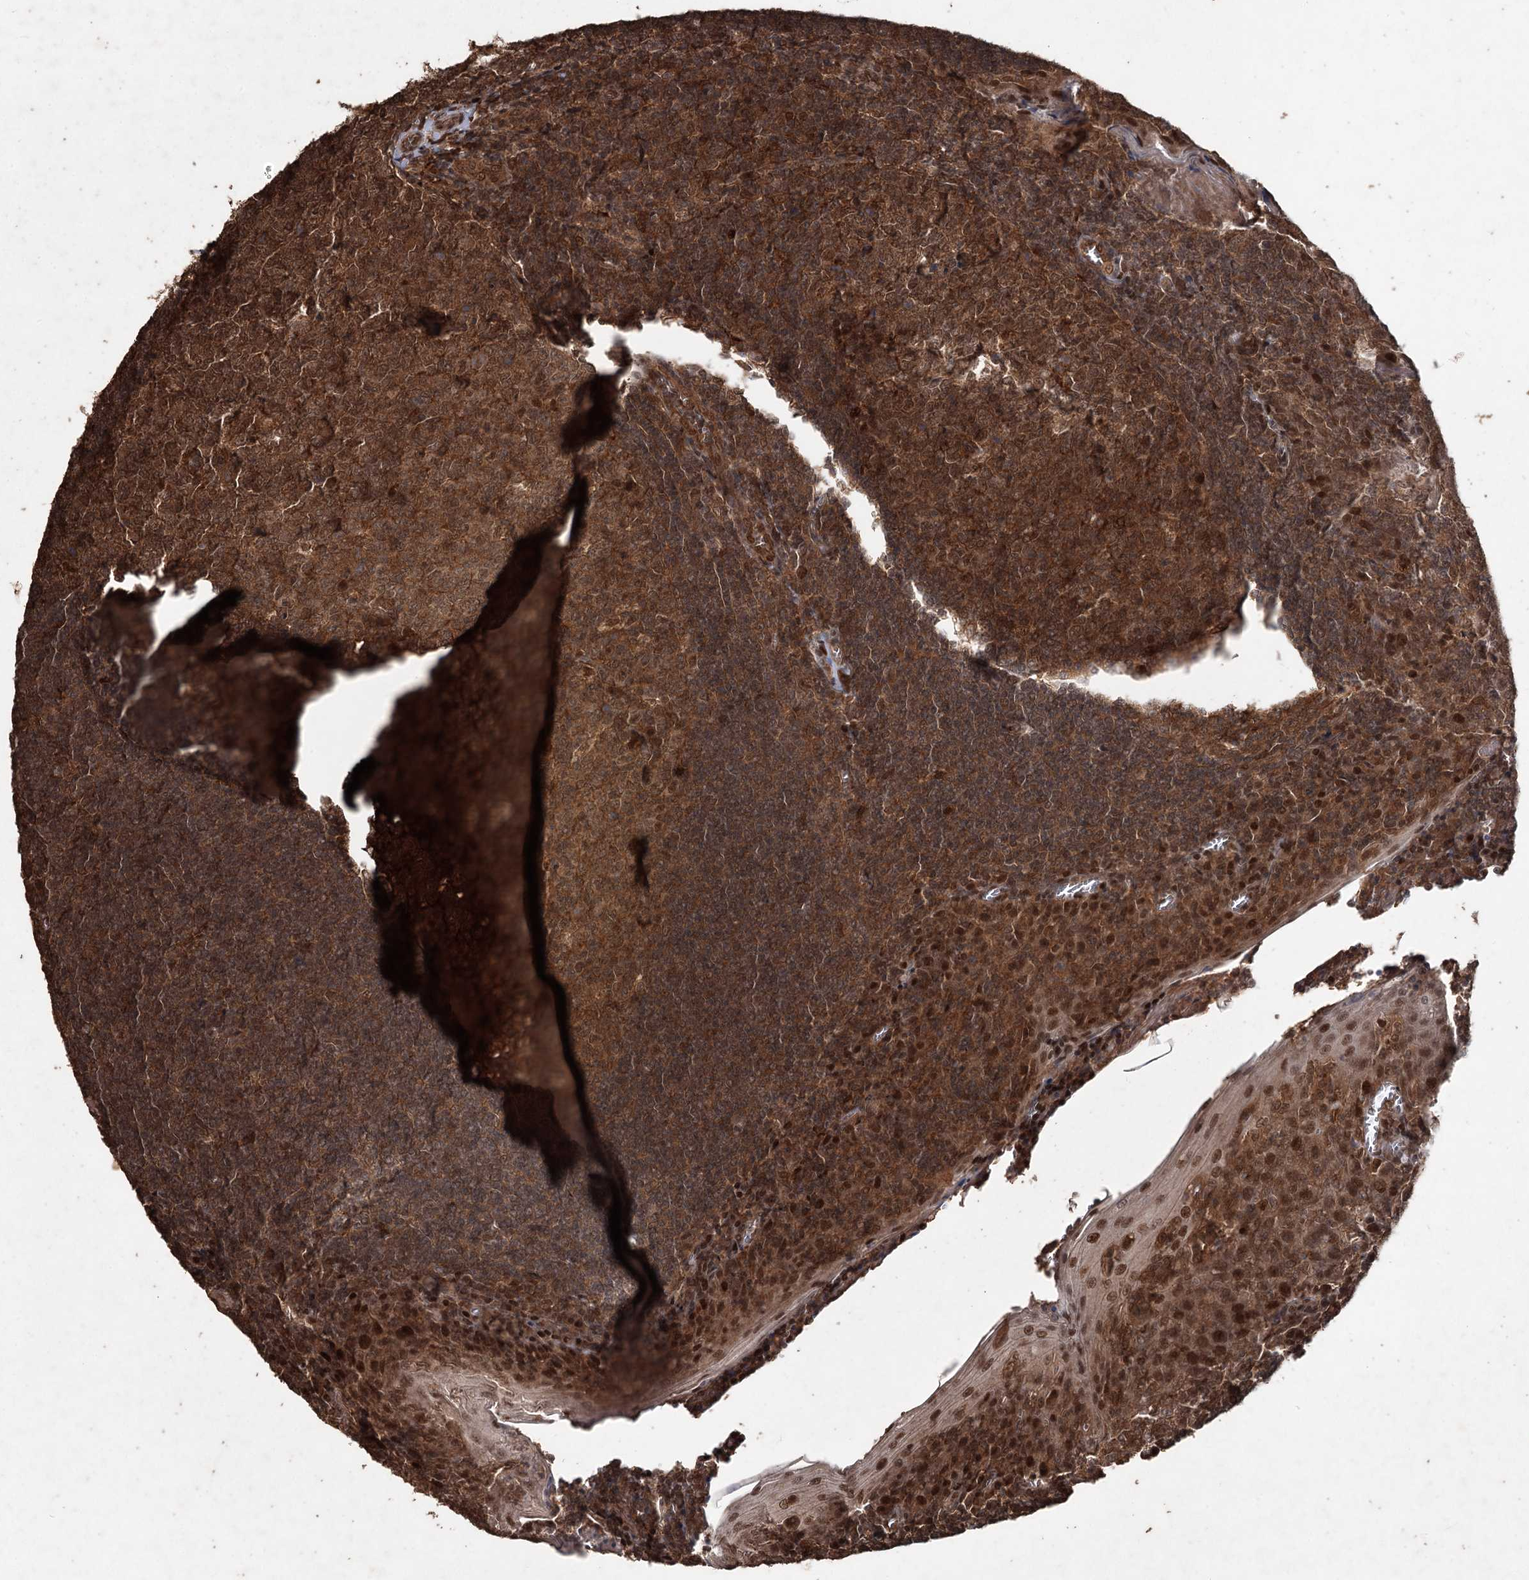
{"staining": {"intensity": "strong", "quantity": ">75%", "location": "cytoplasmic/membranous"}, "tissue": "tonsil", "cell_type": "Germinal center cells", "image_type": "normal", "snomed": [{"axis": "morphology", "description": "Normal tissue, NOS"}, {"axis": "topography", "description": "Tonsil"}], "caption": "Approximately >75% of germinal center cells in normal human tonsil show strong cytoplasmic/membranous protein staining as visualized by brown immunohistochemical staining.", "gene": "FBXO7", "patient": {"sex": "male", "age": 27}}